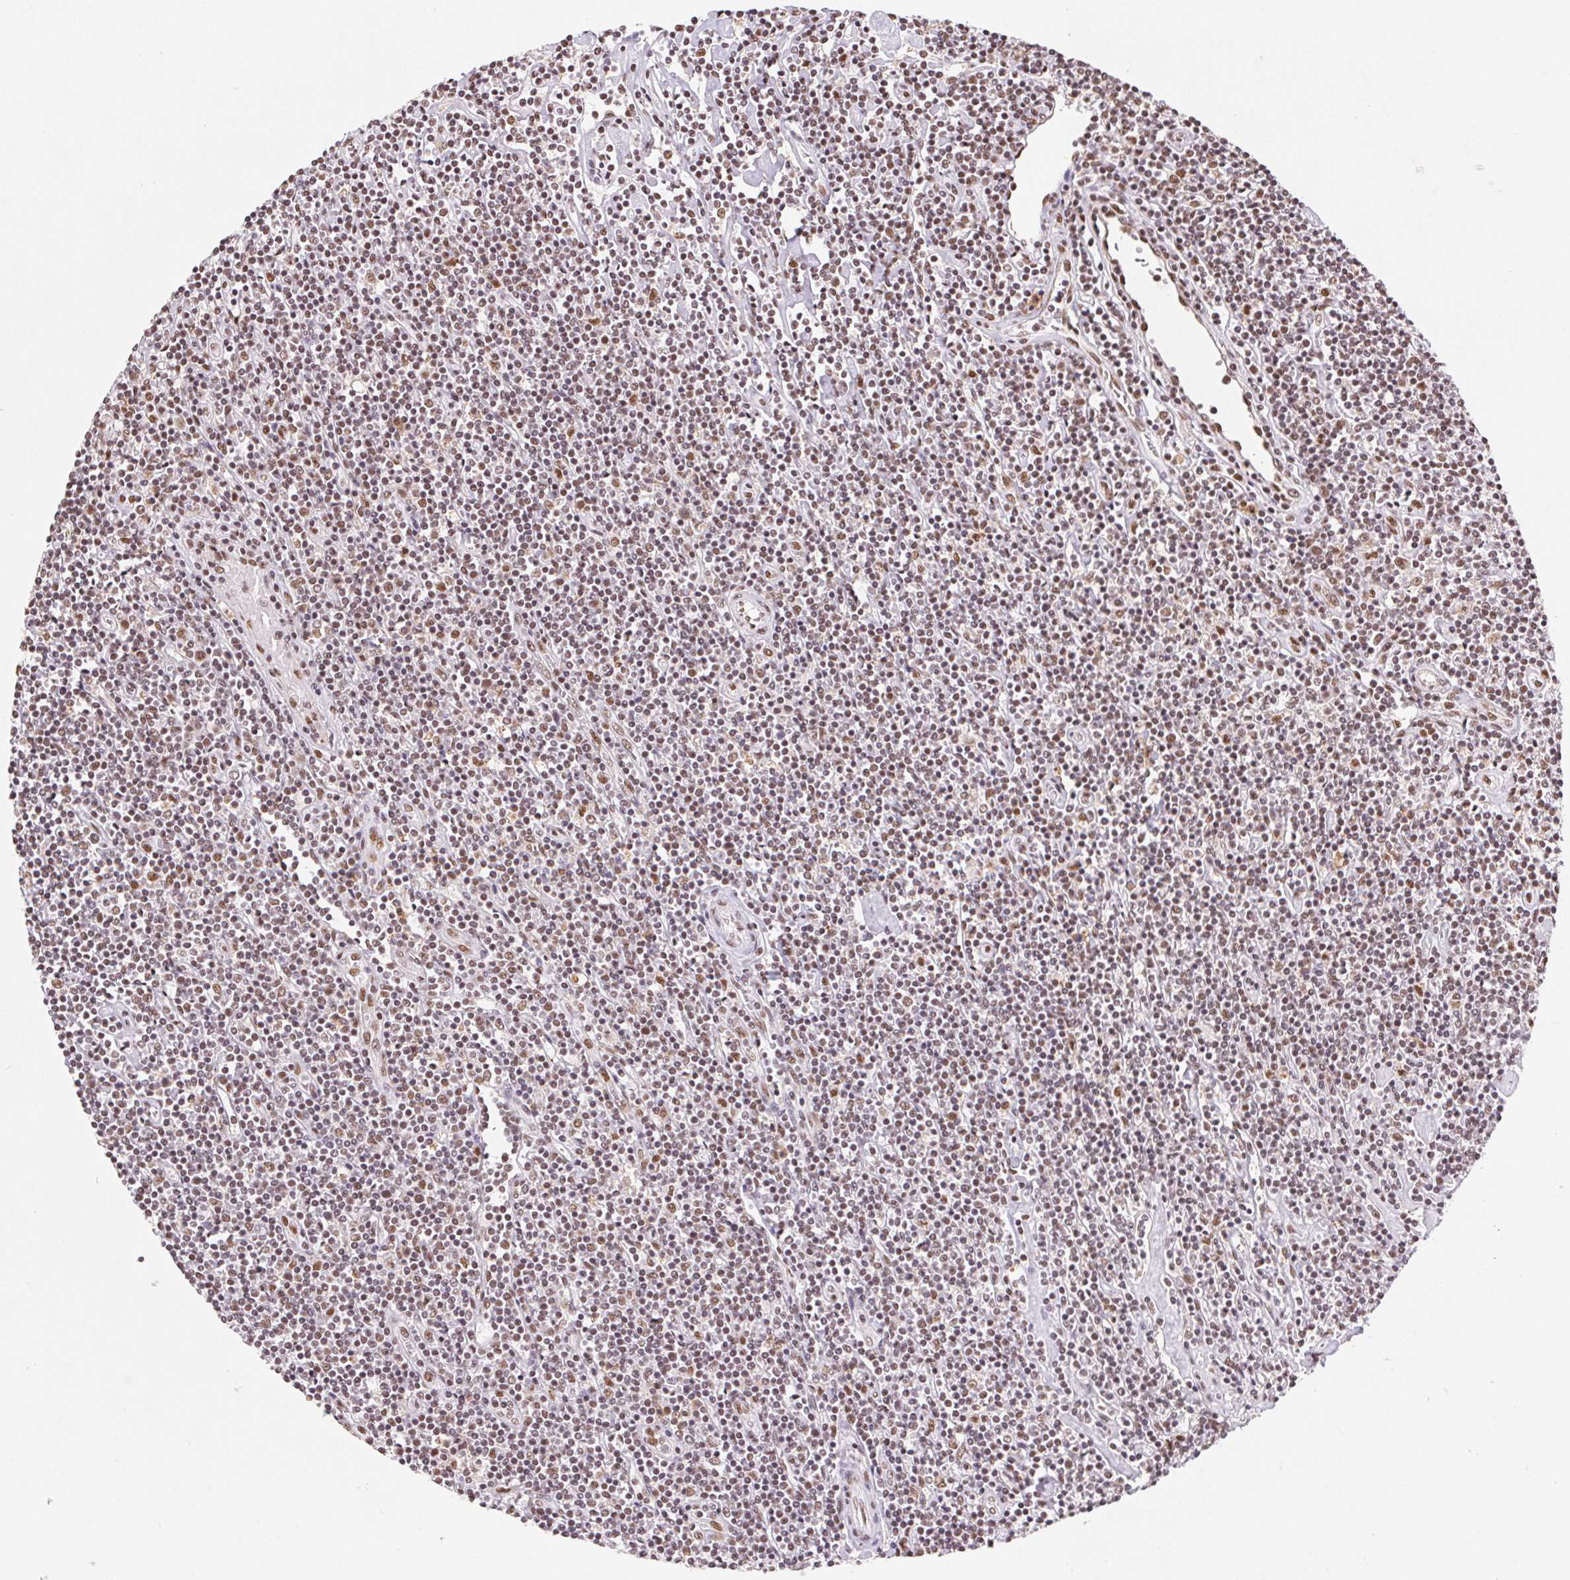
{"staining": {"intensity": "moderate", "quantity": ">75%", "location": "nuclear"}, "tissue": "lymphoma", "cell_type": "Tumor cells", "image_type": "cancer", "snomed": [{"axis": "morphology", "description": "Hodgkin's disease, NOS"}, {"axis": "topography", "description": "Lymph node"}], "caption": "Immunohistochemical staining of Hodgkin's disease displays medium levels of moderate nuclear positivity in approximately >75% of tumor cells. (DAB = brown stain, brightfield microscopy at high magnification).", "gene": "SNRPG", "patient": {"sex": "male", "age": 40}}